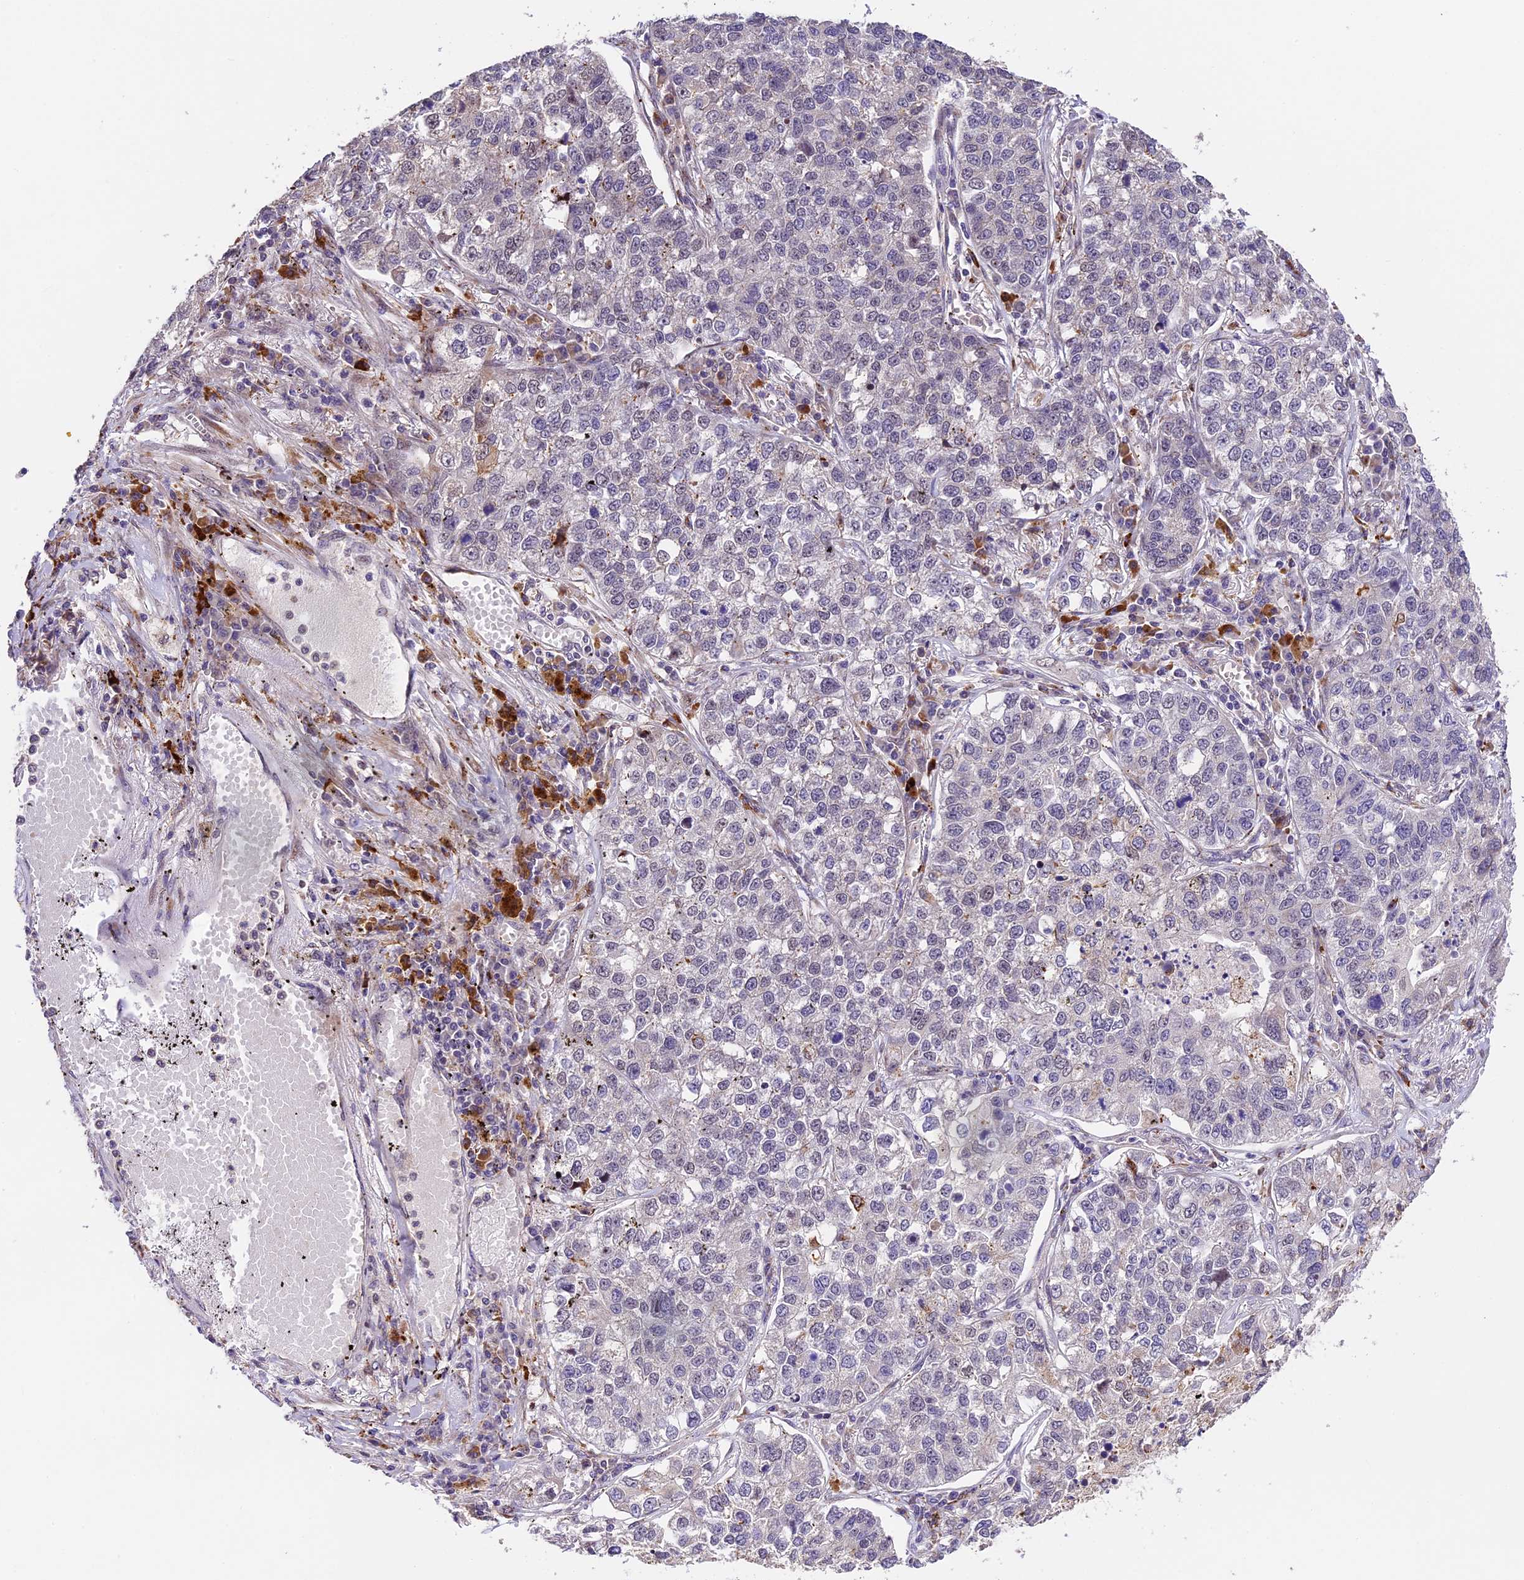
{"staining": {"intensity": "negative", "quantity": "none", "location": "none"}, "tissue": "lung cancer", "cell_type": "Tumor cells", "image_type": "cancer", "snomed": [{"axis": "morphology", "description": "Adenocarcinoma, NOS"}, {"axis": "topography", "description": "Lung"}], "caption": "A micrograph of adenocarcinoma (lung) stained for a protein demonstrates no brown staining in tumor cells.", "gene": "FBXO45", "patient": {"sex": "male", "age": 49}}